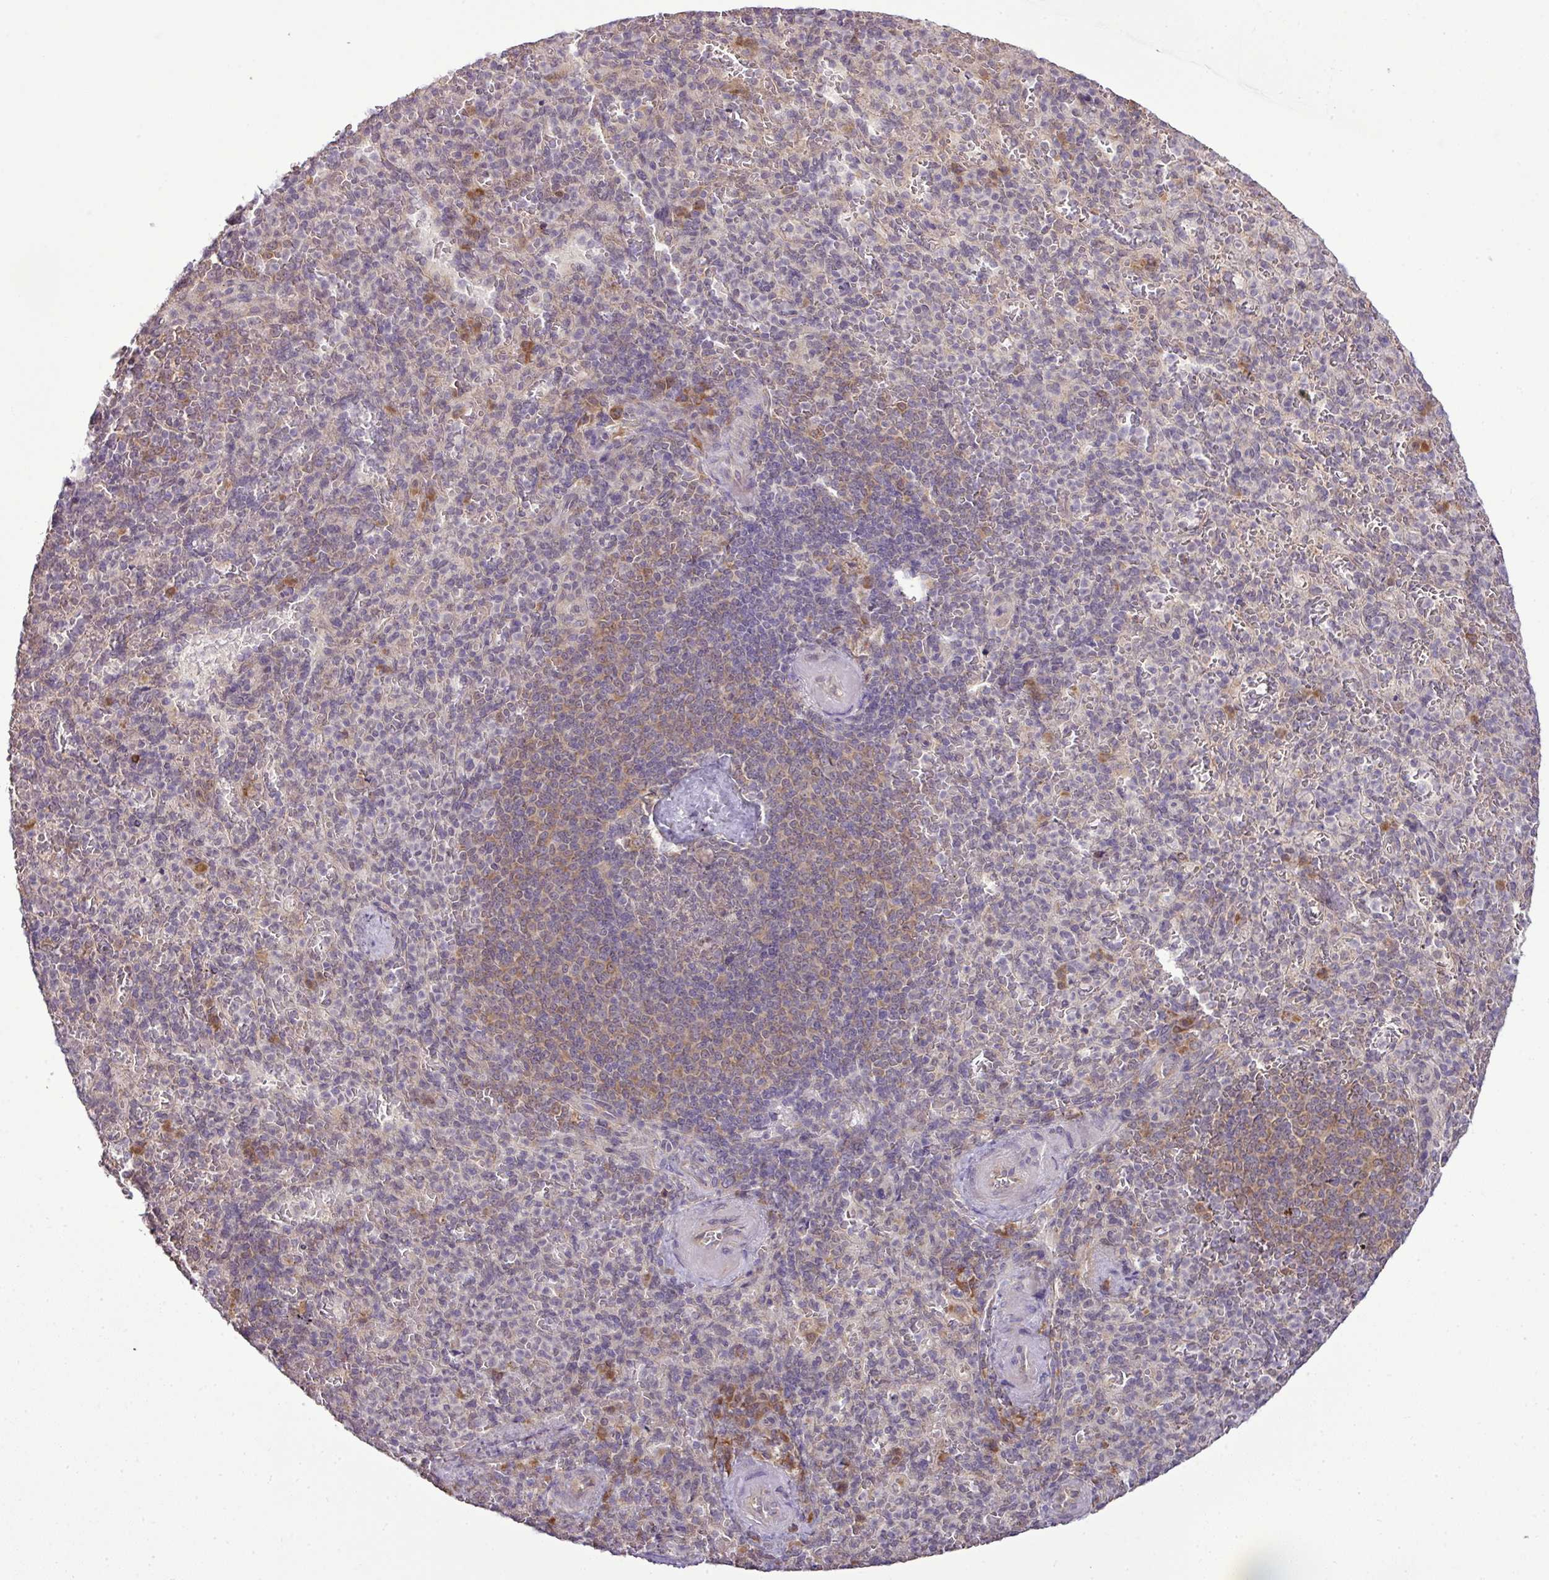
{"staining": {"intensity": "weak", "quantity": "<25%", "location": "cytoplasmic/membranous"}, "tissue": "spleen", "cell_type": "Cells in red pulp", "image_type": "normal", "snomed": [{"axis": "morphology", "description": "Normal tissue, NOS"}, {"axis": "topography", "description": "Spleen"}], "caption": "Immunohistochemical staining of unremarkable human spleen displays no significant positivity in cells in red pulp. (Brightfield microscopy of DAB (3,3'-diaminobenzidine) immunohistochemistry at high magnification).", "gene": "DNAAF4", "patient": {"sex": "female", "age": 74}}